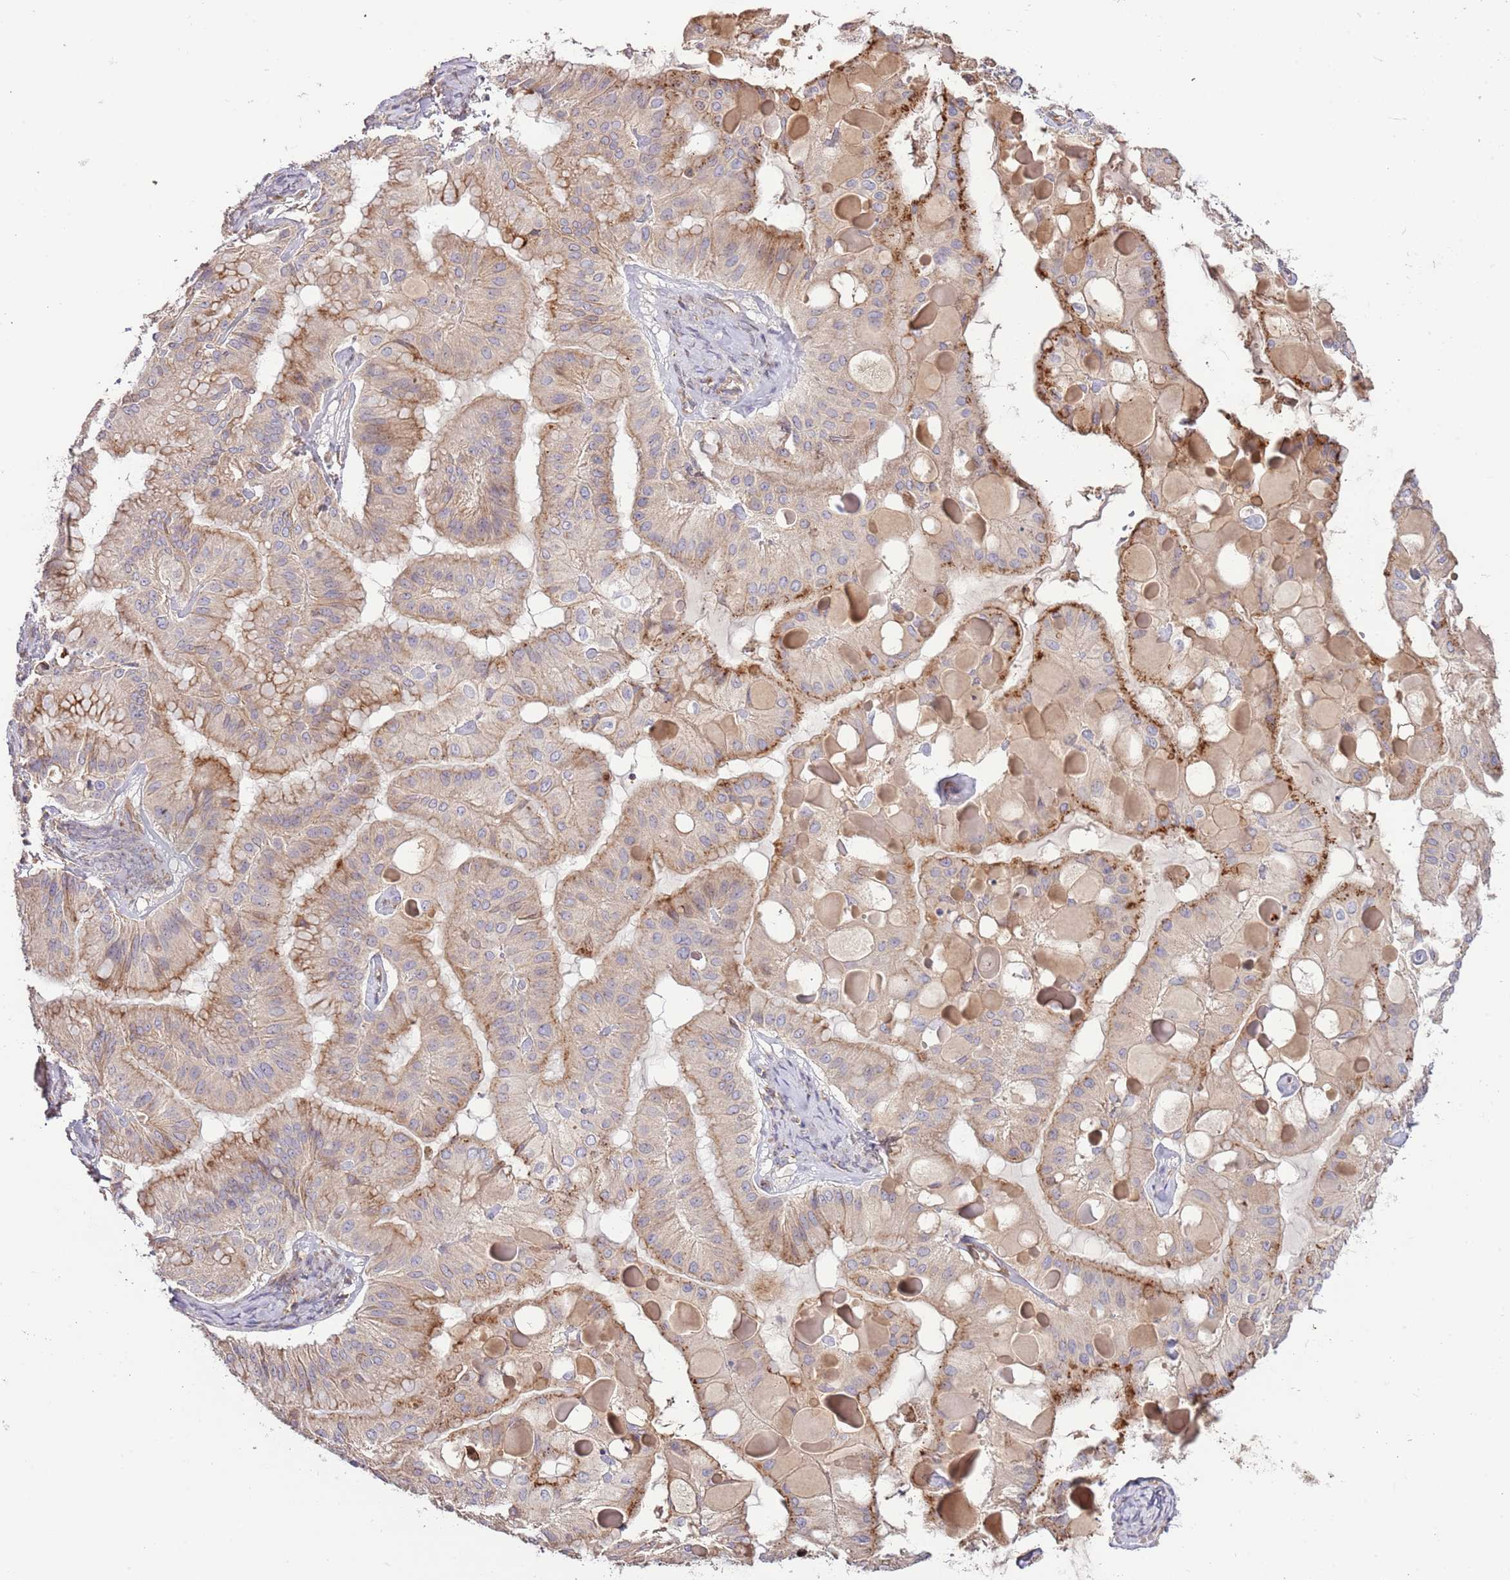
{"staining": {"intensity": "moderate", "quantity": "25%-75%", "location": "cytoplasmic/membranous"}, "tissue": "ovarian cancer", "cell_type": "Tumor cells", "image_type": "cancer", "snomed": [{"axis": "morphology", "description": "Cystadenocarcinoma, mucinous, NOS"}, {"axis": "topography", "description": "Ovary"}], "caption": "Protein expression analysis of ovarian cancer (mucinous cystadenocarcinoma) reveals moderate cytoplasmic/membranous staining in approximately 25%-75% of tumor cells.", "gene": "DOCK6", "patient": {"sex": "female", "age": 61}}